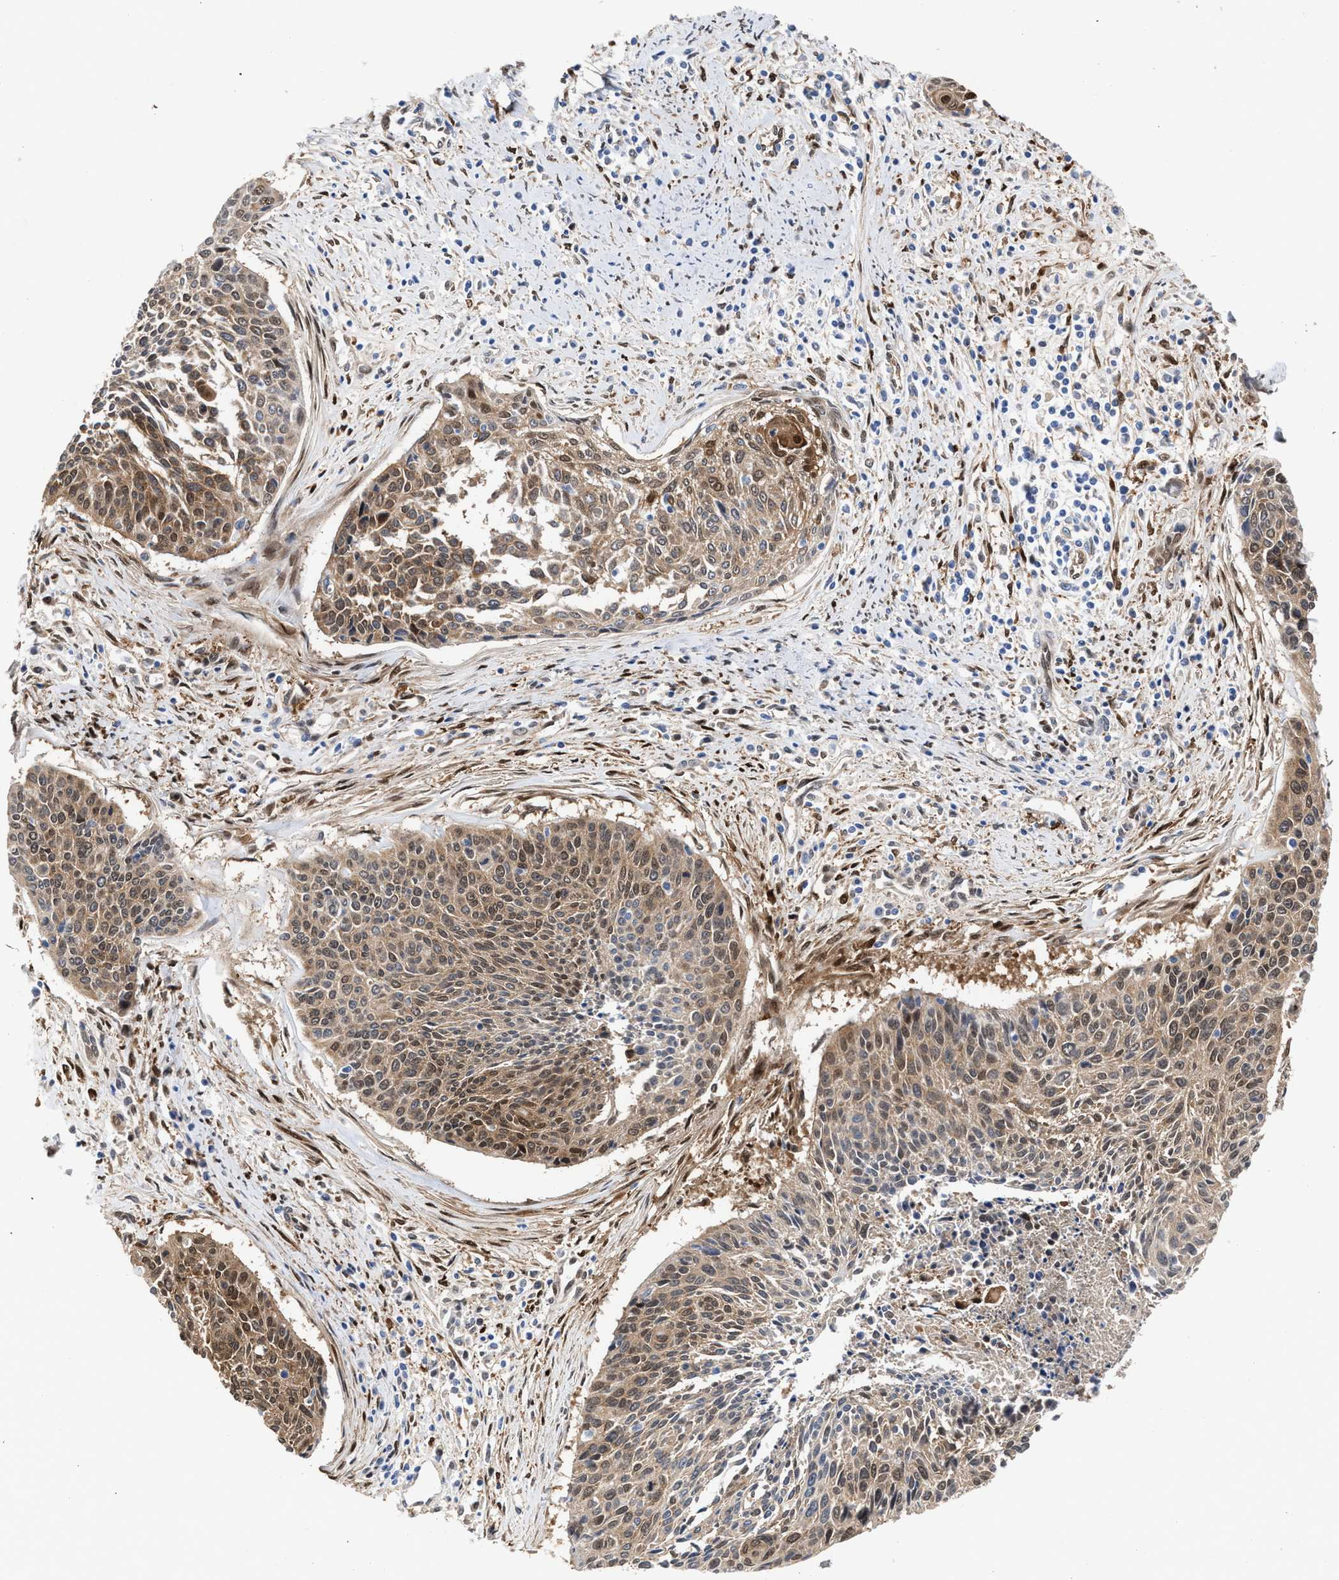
{"staining": {"intensity": "moderate", "quantity": ">75%", "location": "cytoplasmic/membranous,nuclear"}, "tissue": "cervical cancer", "cell_type": "Tumor cells", "image_type": "cancer", "snomed": [{"axis": "morphology", "description": "Squamous cell carcinoma, NOS"}, {"axis": "topography", "description": "Cervix"}], "caption": "A high-resolution image shows IHC staining of cervical squamous cell carcinoma, which demonstrates moderate cytoplasmic/membranous and nuclear positivity in approximately >75% of tumor cells.", "gene": "TP53I3", "patient": {"sex": "female", "age": 55}}